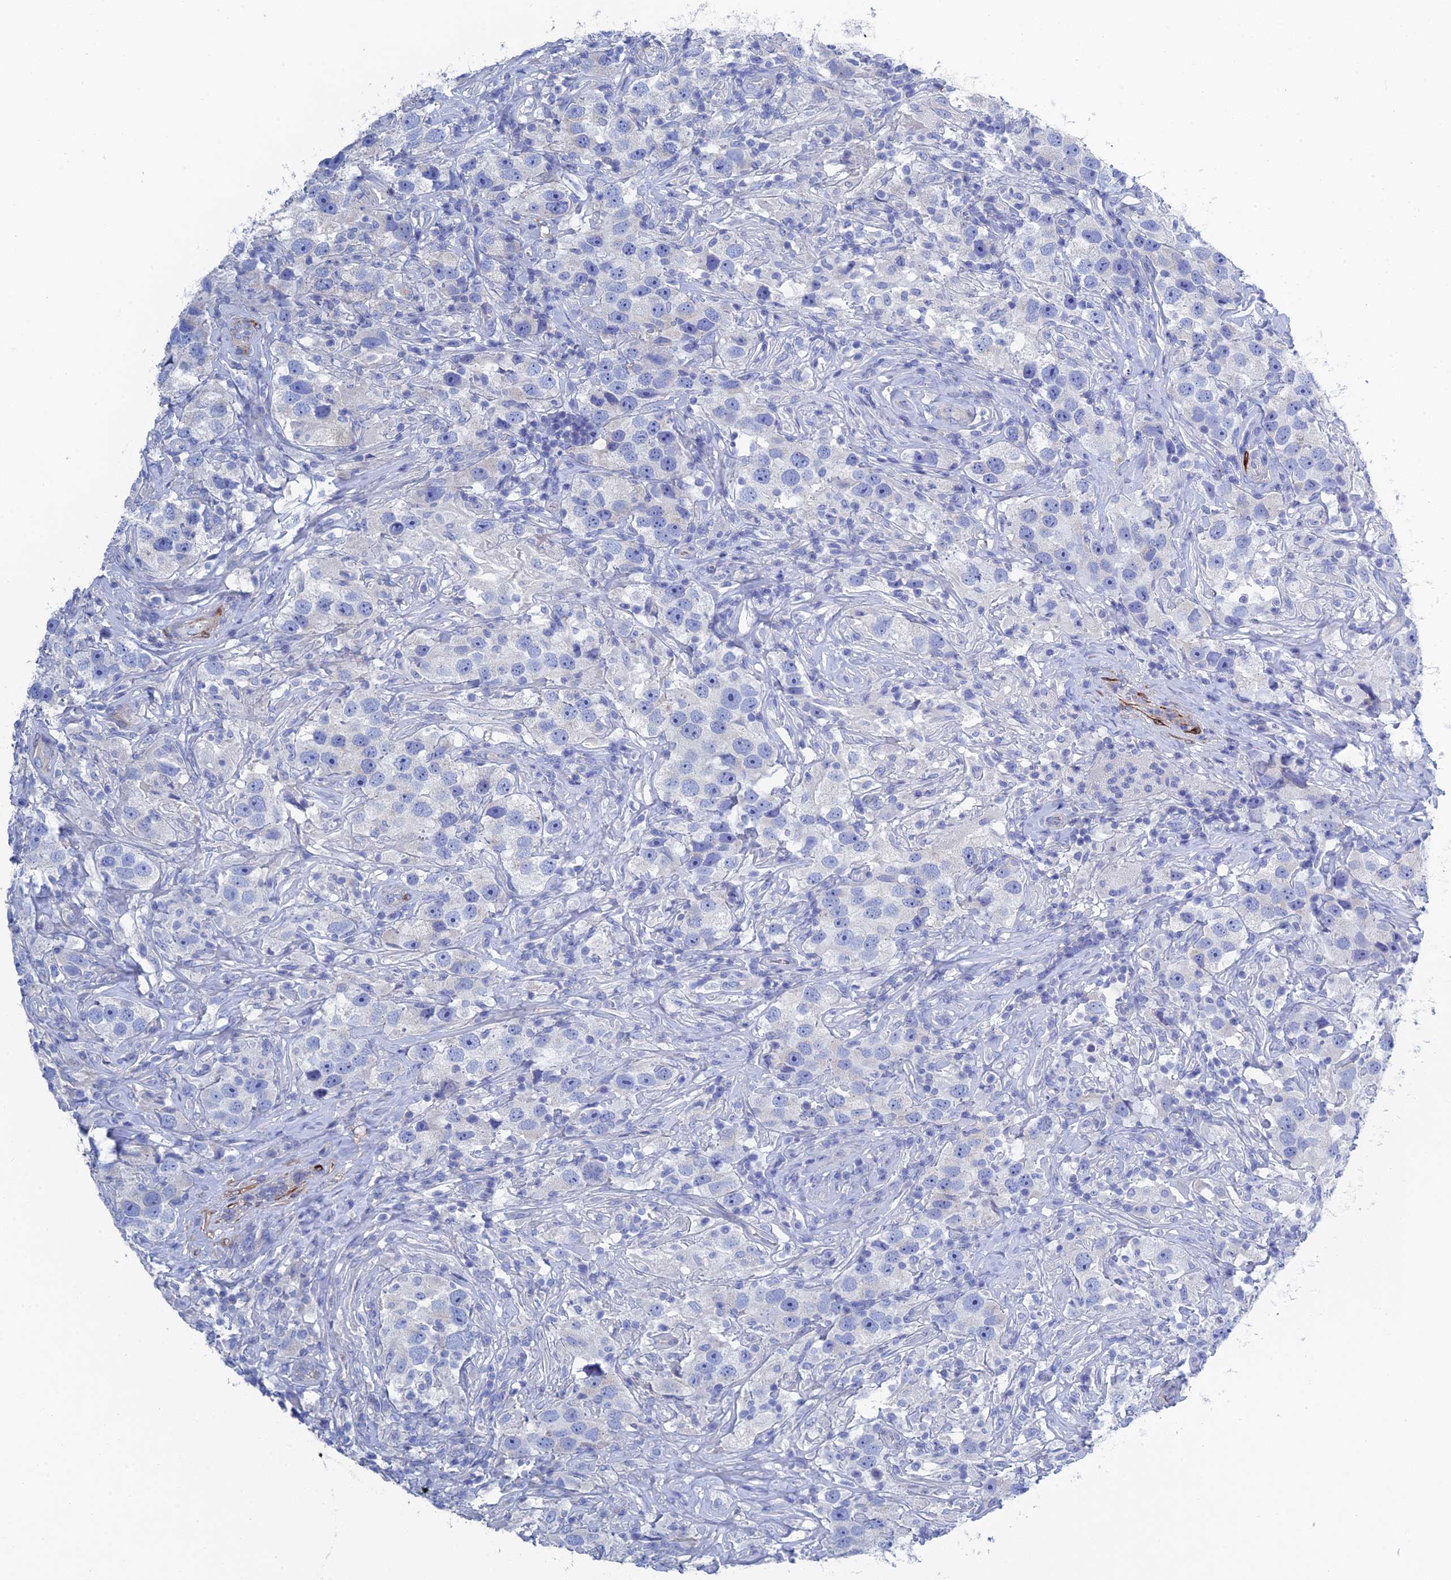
{"staining": {"intensity": "negative", "quantity": "none", "location": "none"}, "tissue": "testis cancer", "cell_type": "Tumor cells", "image_type": "cancer", "snomed": [{"axis": "morphology", "description": "Seminoma, NOS"}, {"axis": "topography", "description": "Testis"}], "caption": "Human testis cancer (seminoma) stained for a protein using immunohistochemistry displays no staining in tumor cells.", "gene": "PCDHA8", "patient": {"sex": "male", "age": 49}}